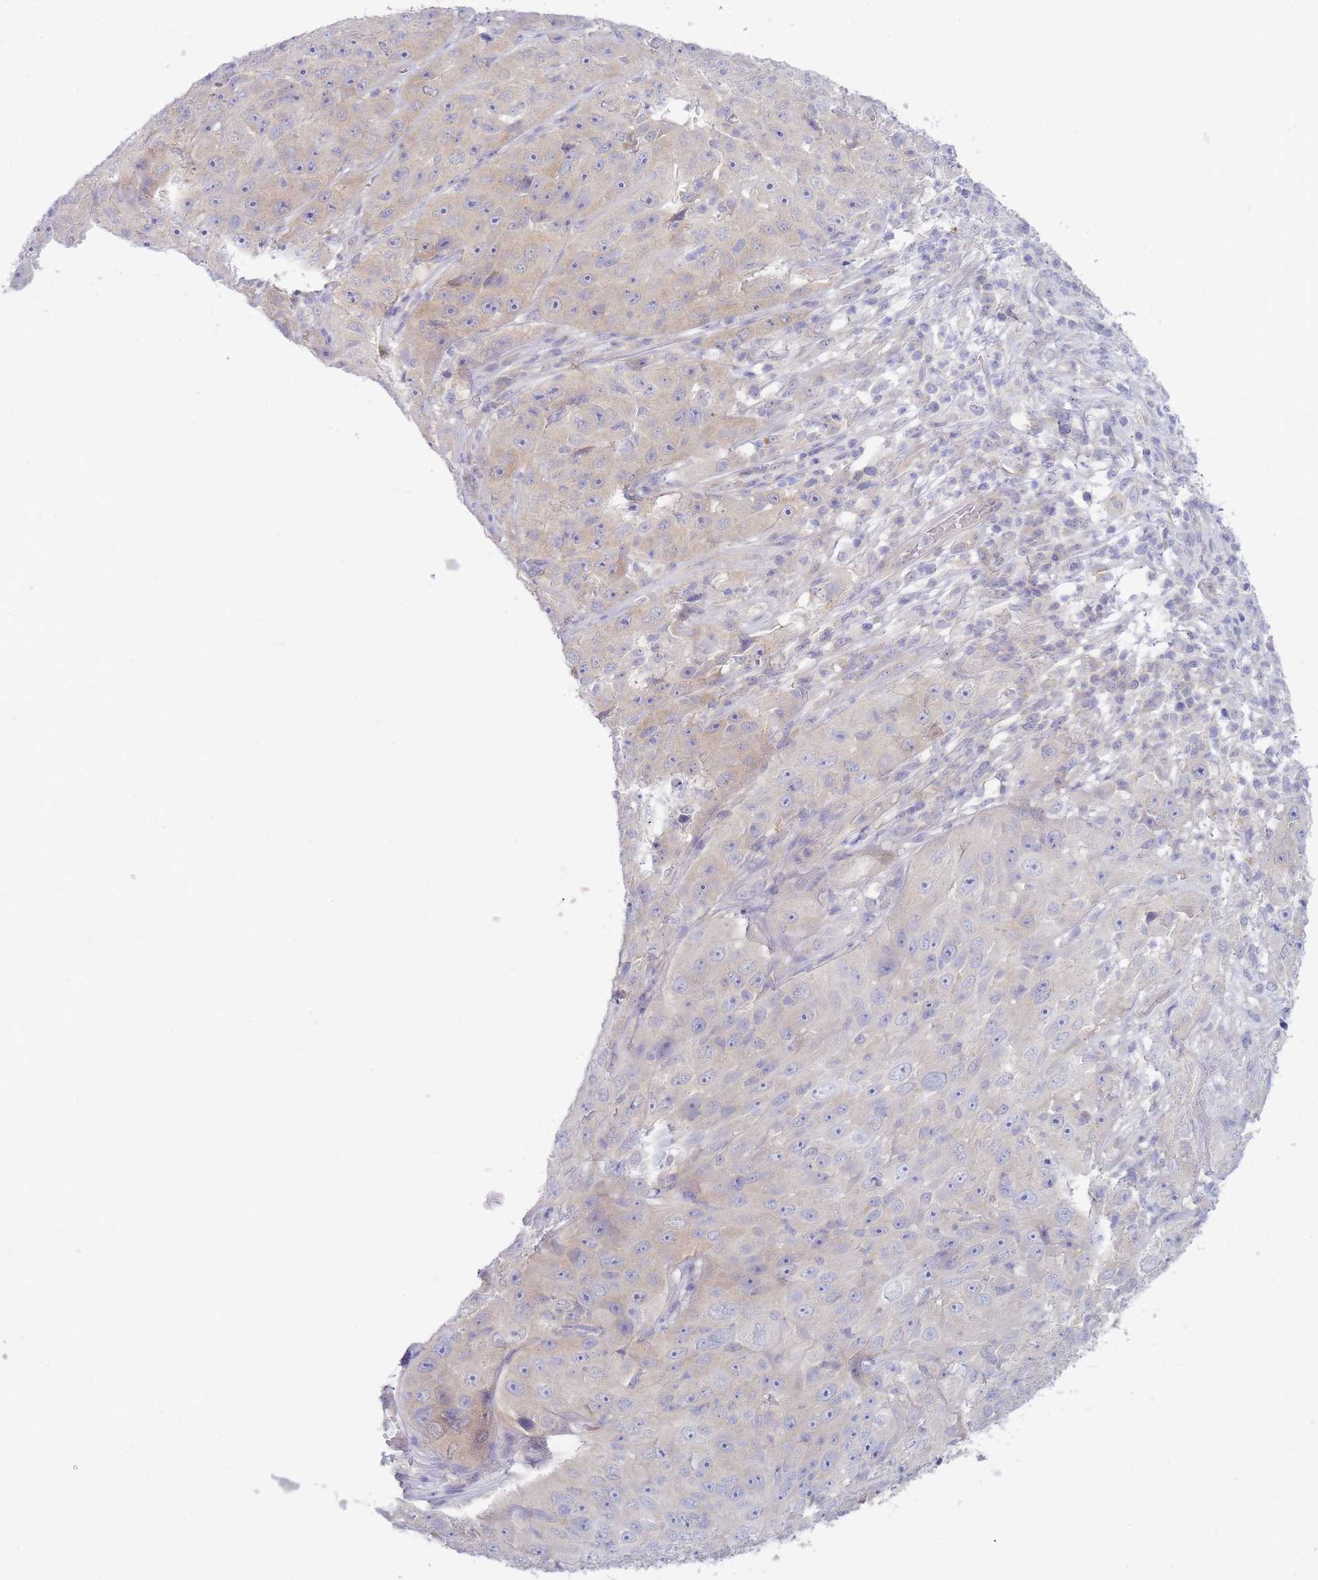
{"staining": {"intensity": "weak", "quantity": "<25%", "location": "cytoplasmic/membranous"}, "tissue": "skin cancer", "cell_type": "Tumor cells", "image_type": "cancer", "snomed": [{"axis": "morphology", "description": "Squamous cell carcinoma, NOS"}, {"axis": "topography", "description": "Skin"}], "caption": "A high-resolution histopathology image shows immunohistochemistry staining of skin squamous cell carcinoma, which reveals no significant positivity in tumor cells. (DAB (3,3'-diaminobenzidine) immunohistochemistry (IHC), high magnification).", "gene": "SUGT1", "patient": {"sex": "female", "age": 87}}